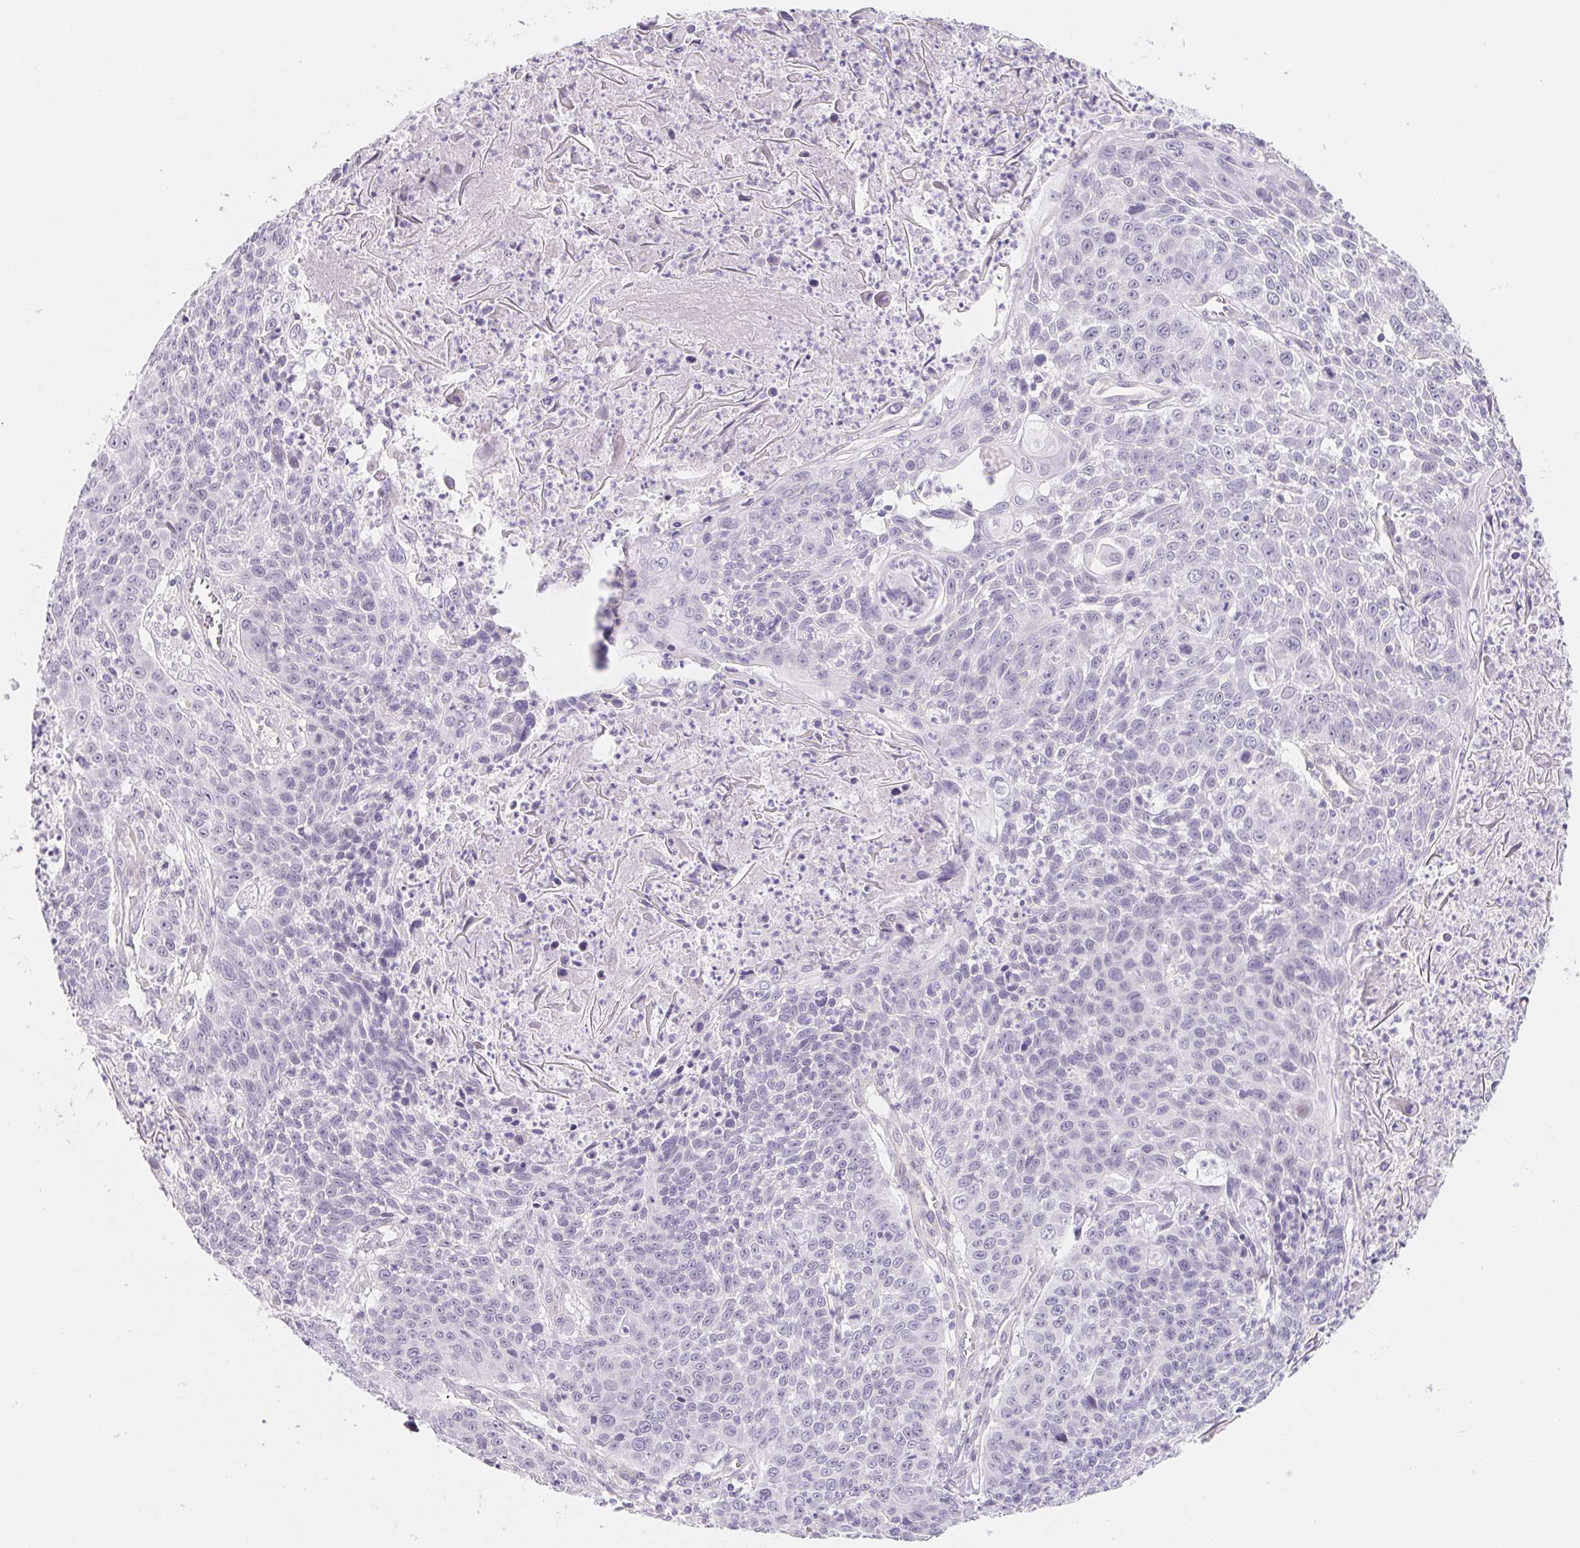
{"staining": {"intensity": "negative", "quantity": "none", "location": "none"}, "tissue": "lung cancer", "cell_type": "Tumor cells", "image_type": "cancer", "snomed": [{"axis": "morphology", "description": "Squamous cell carcinoma, NOS"}, {"axis": "morphology", "description": "Squamous cell carcinoma, metastatic, NOS"}, {"axis": "topography", "description": "Lung"}, {"axis": "topography", "description": "Pleura, NOS"}], "caption": "Immunohistochemistry histopathology image of human lung metastatic squamous cell carcinoma stained for a protein (brown), which exhibits no positivity in tumor cells.", "gene": "CTNND2", "patient": {"sex": "male", "age": 72}}